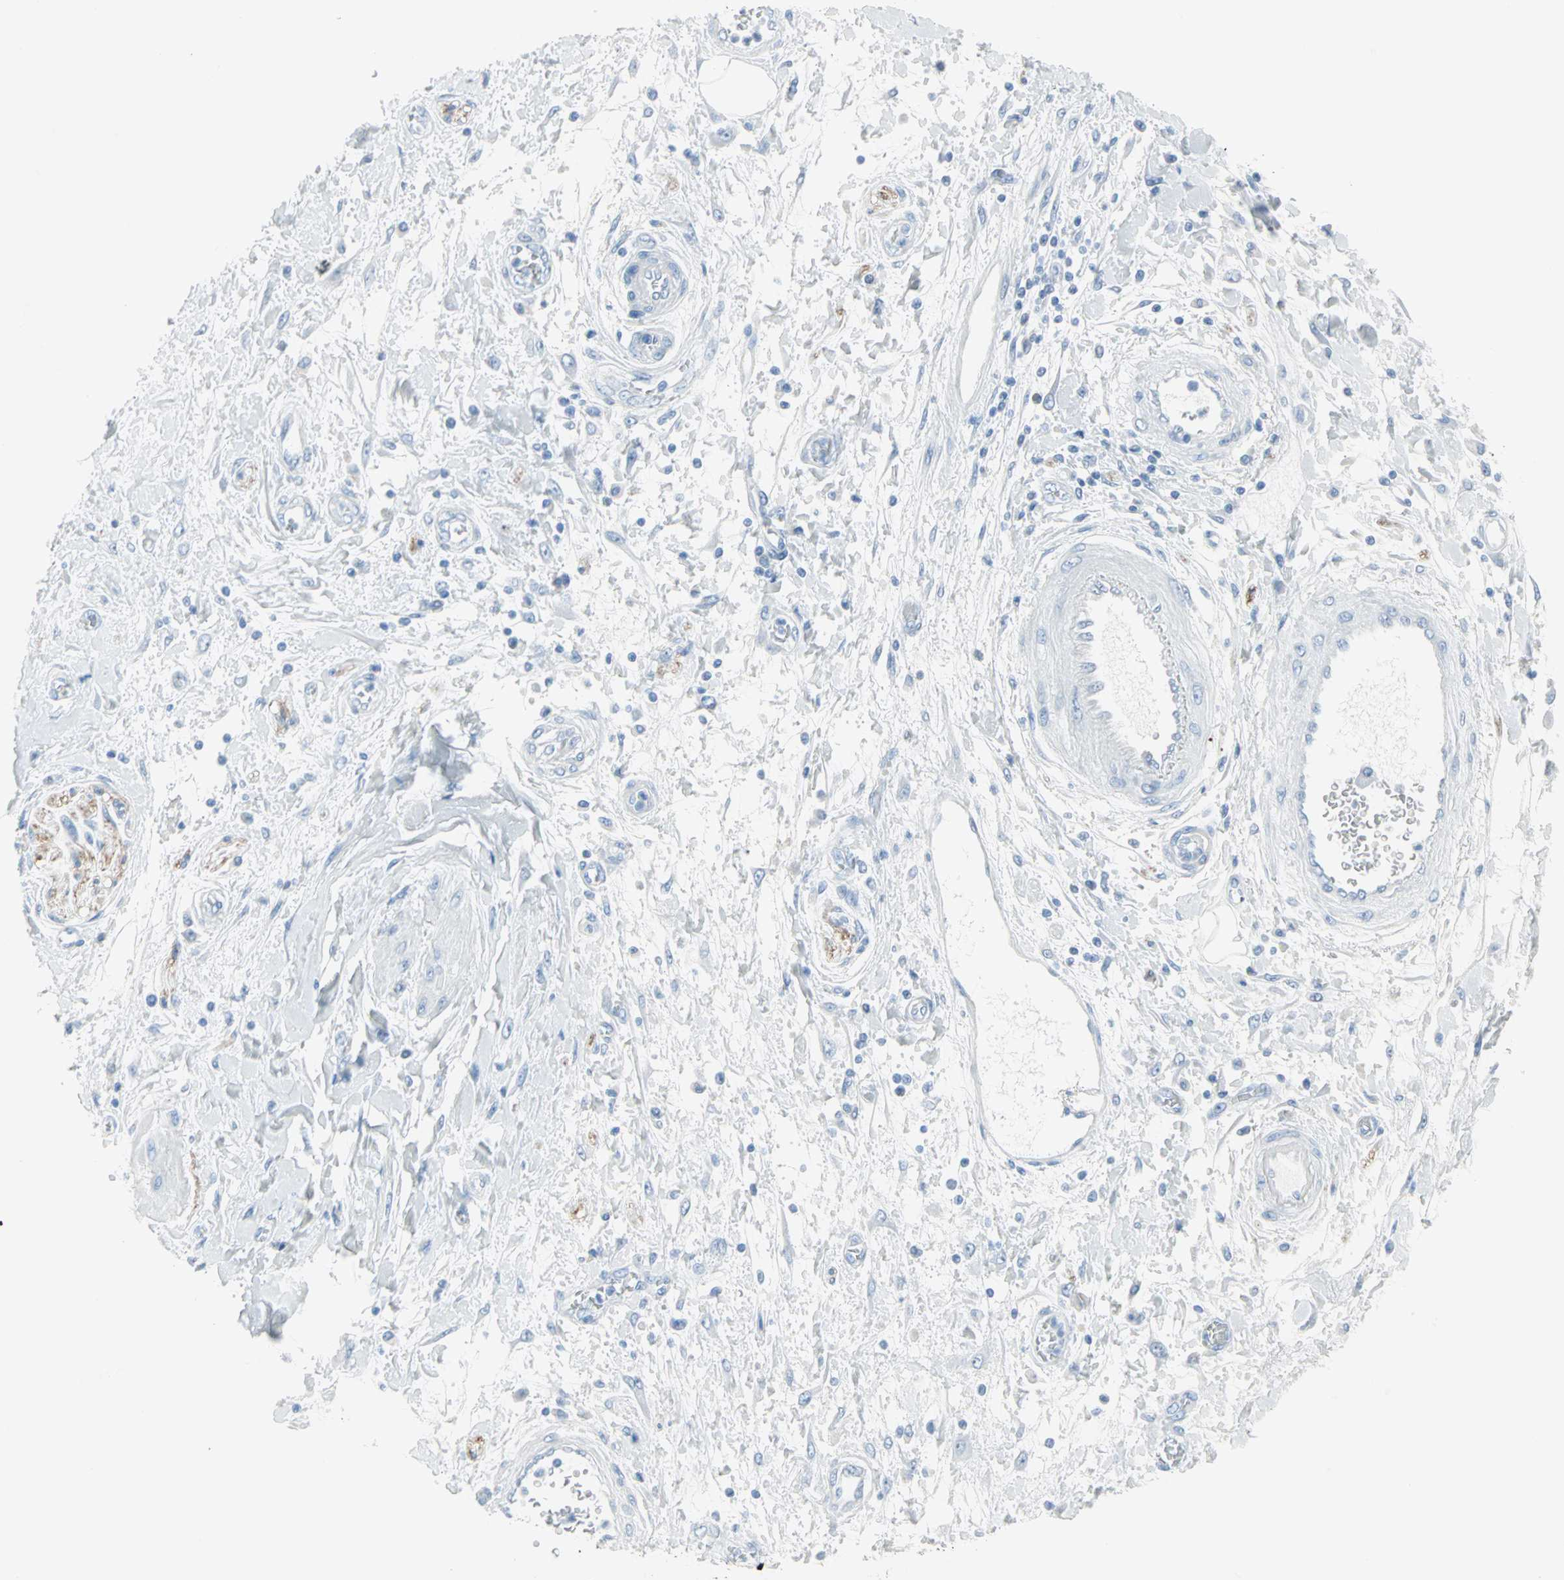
{"staining": {"intensity": "negative", "quantity": "none", "location": "none"}, "tissue": "pancreatic cancer", "cell_type": "Tumor cells", "image_type": "cancer", "snomed": [{"axis": "morphology", "description": "Adenocarcinoma, NOS"}, {"axis": "topography", "description": "Pancreas"}], "caption": "Tumor cells show no significant protein staining in pancreatic cancer.", "gene": "STX1A", "patient": {"sex": "female", "age": 70}}